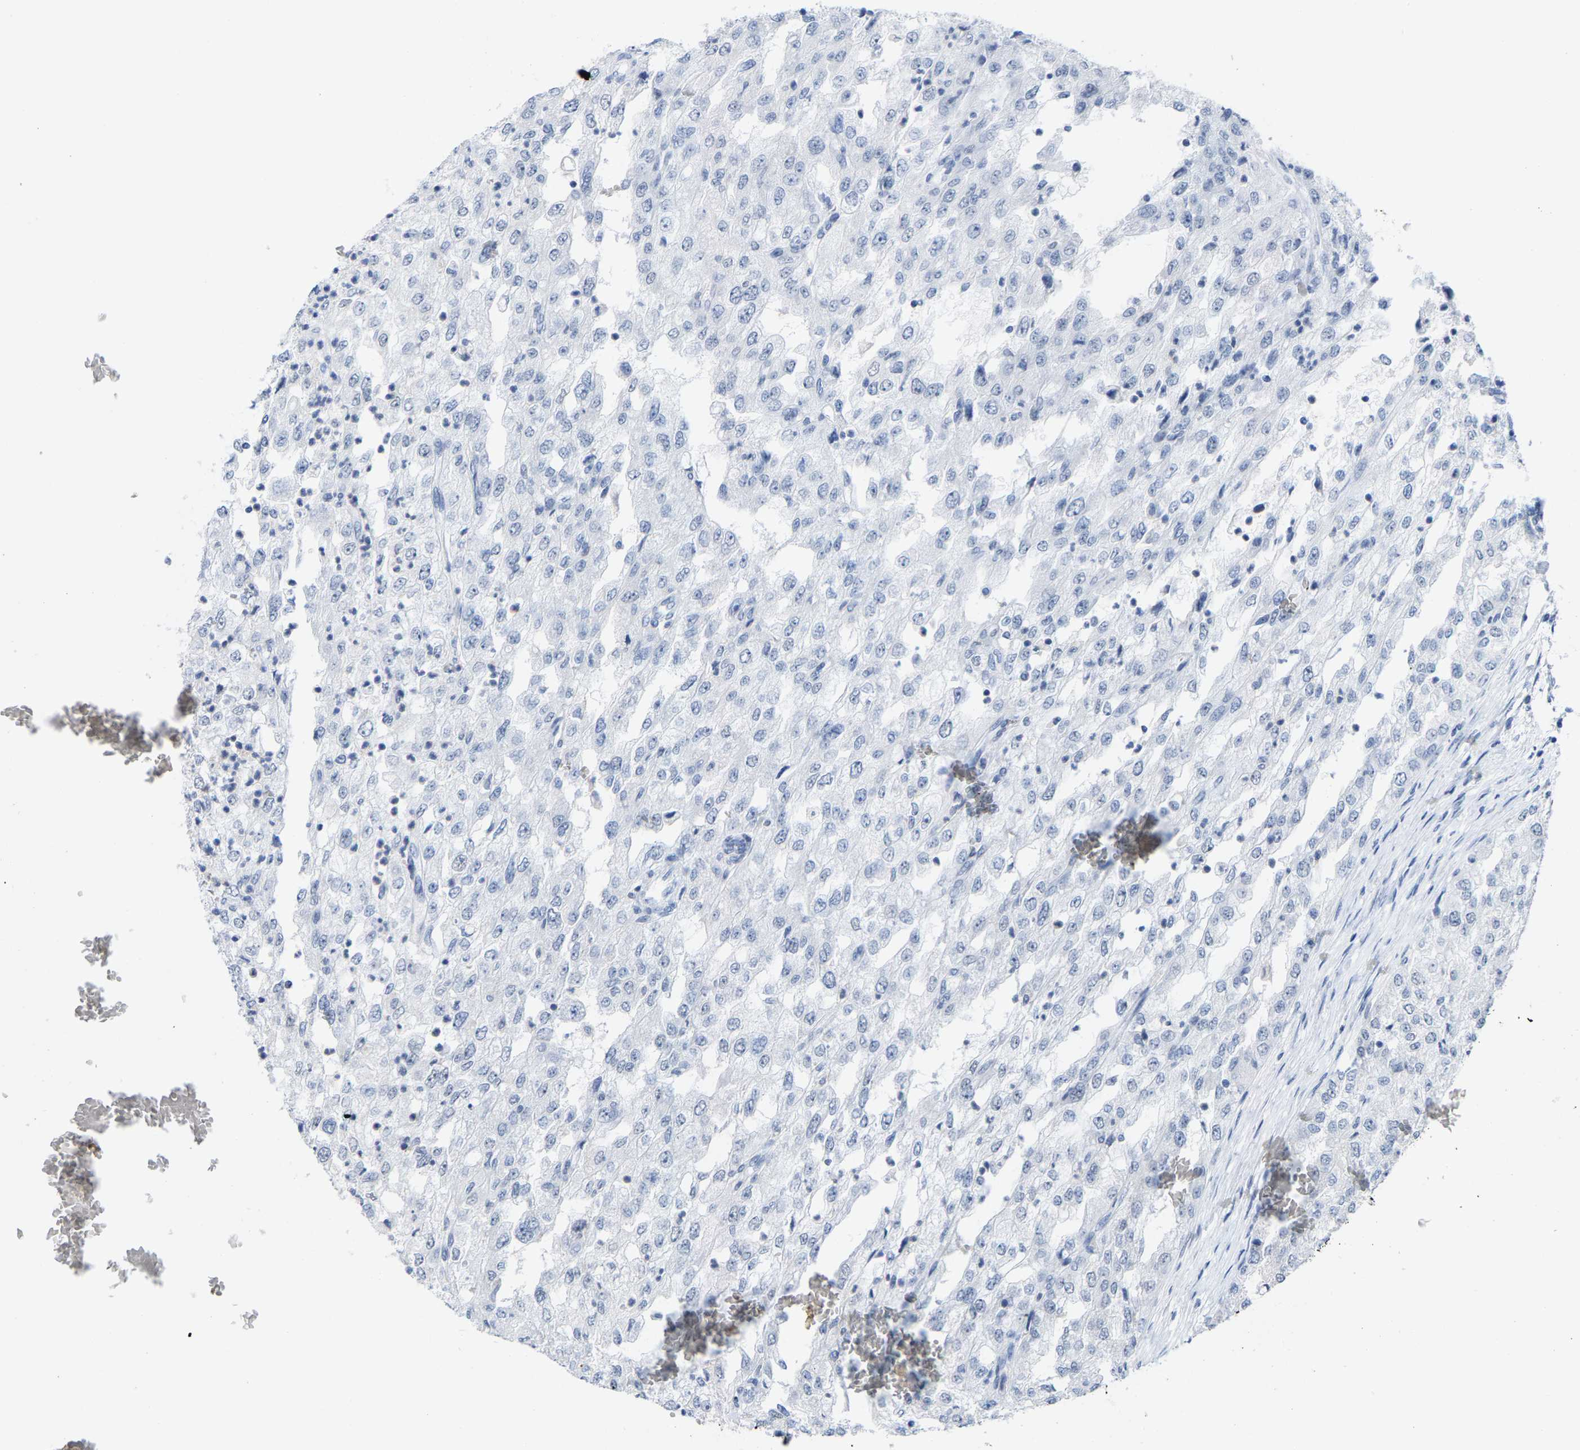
{"staining": {"intensity": "negative", "quantity": "none", "location": "none"}, "tissue": "renal cancer", "cell_type": "Tumor cells", "image_type": "cancer", "snomed": [{"axis": "morphology", "description": "Adenocarcinoma, NOS"}, {"axis": "topography", "description": "Kidney"}], "caption": "Adenocarcinoma (renal) stained for a protein using immunohistochemistry (IHC) shows no staining tumor cells.", "gene": "FGD3", "patient": {"sex": "female", "age": 54}}